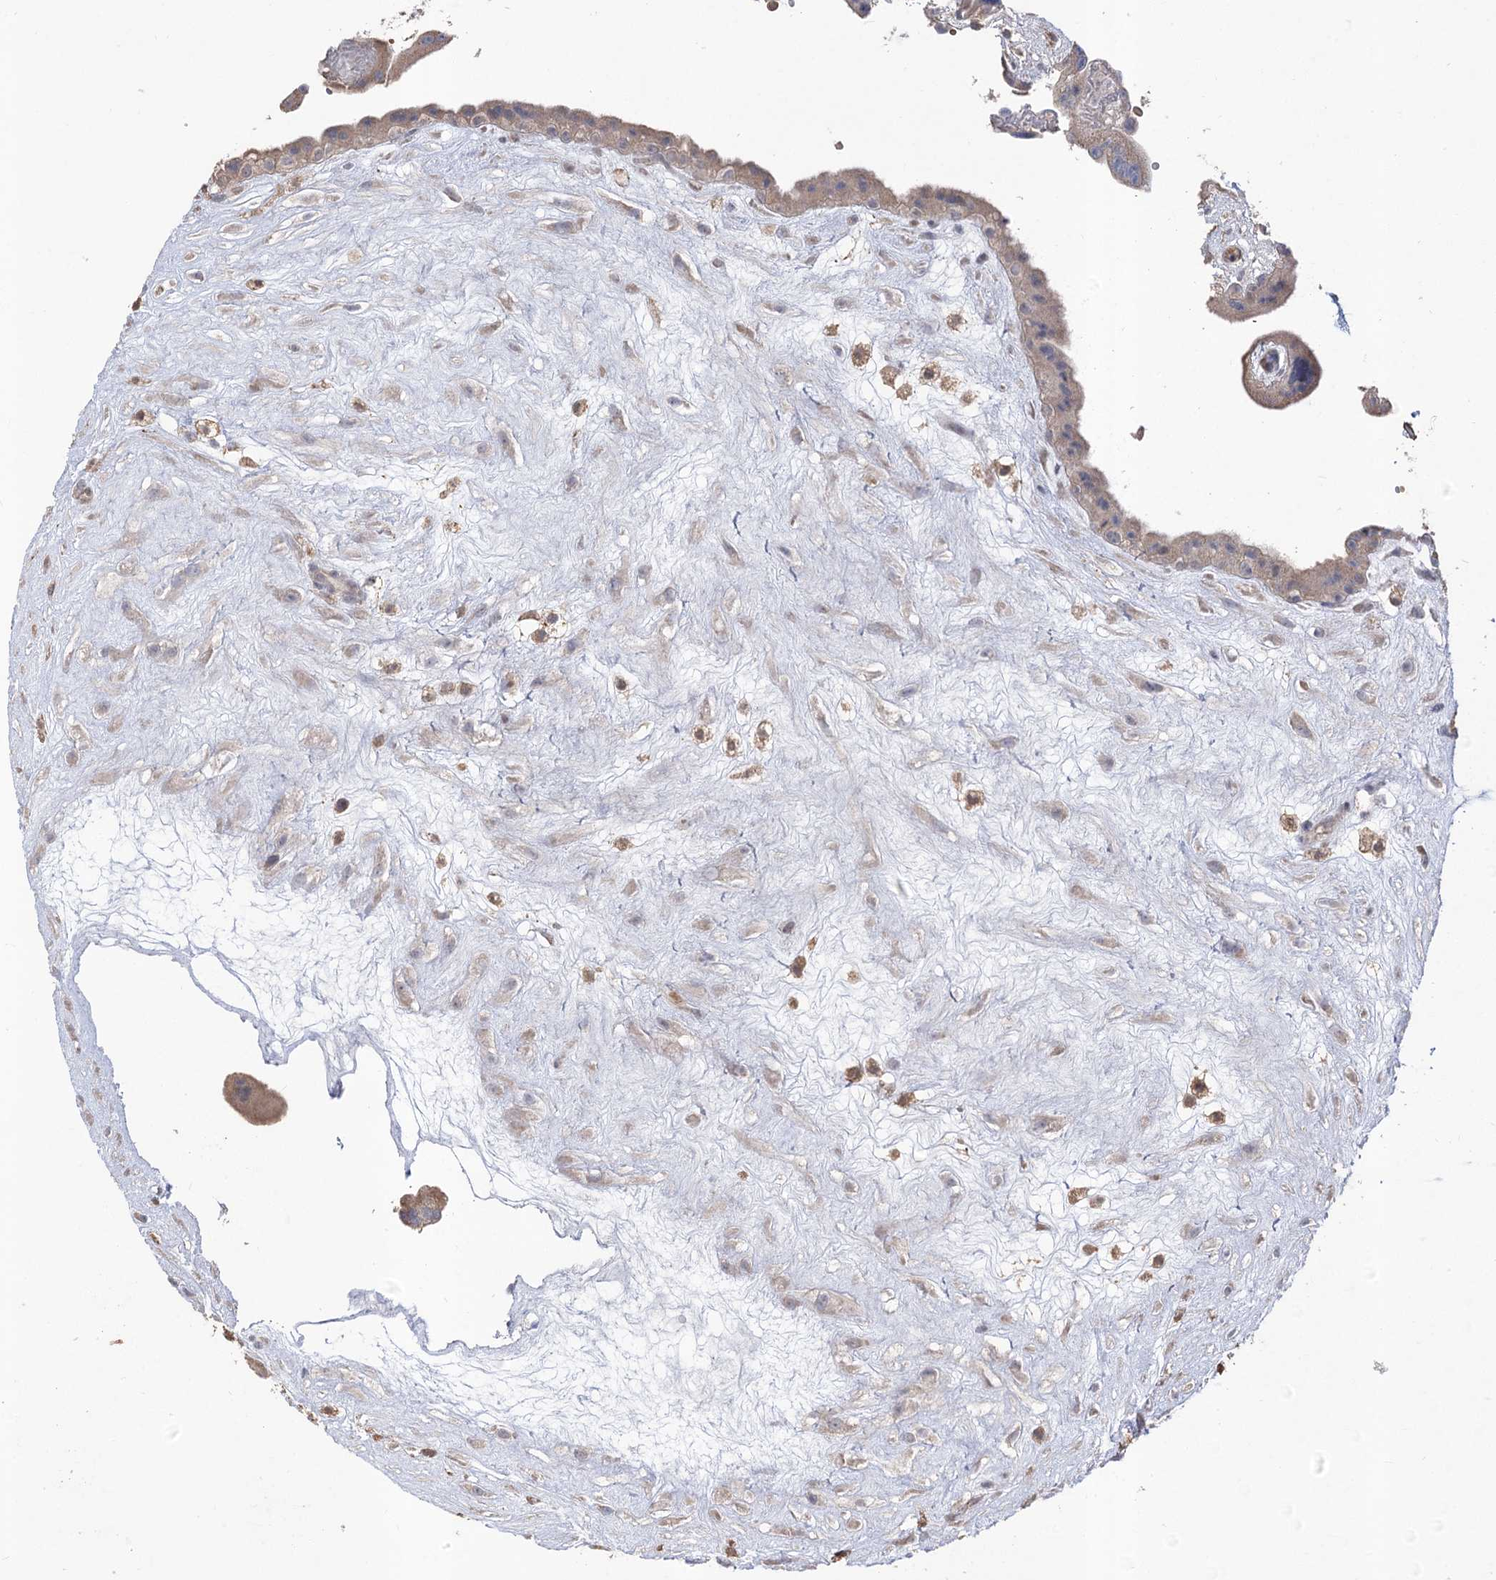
{"staining": {"intensity": "negative", "quantity": "none", "location": "none"}, "tissue": "placenta", "cell_type": "Trophoblastic cells", "image_type": "normal", "snomed": [{"axis": "morphology", "description": "Normal tissue, NOS"}, {"axis": "topography", "description": "Placenta"}], "caption": "Placenta was stained to show a protein in brown. There is no significant staining in trophoblastic cells.", "gene": "R3HDM2", "patient": {"sex": "female", "age": 18}}